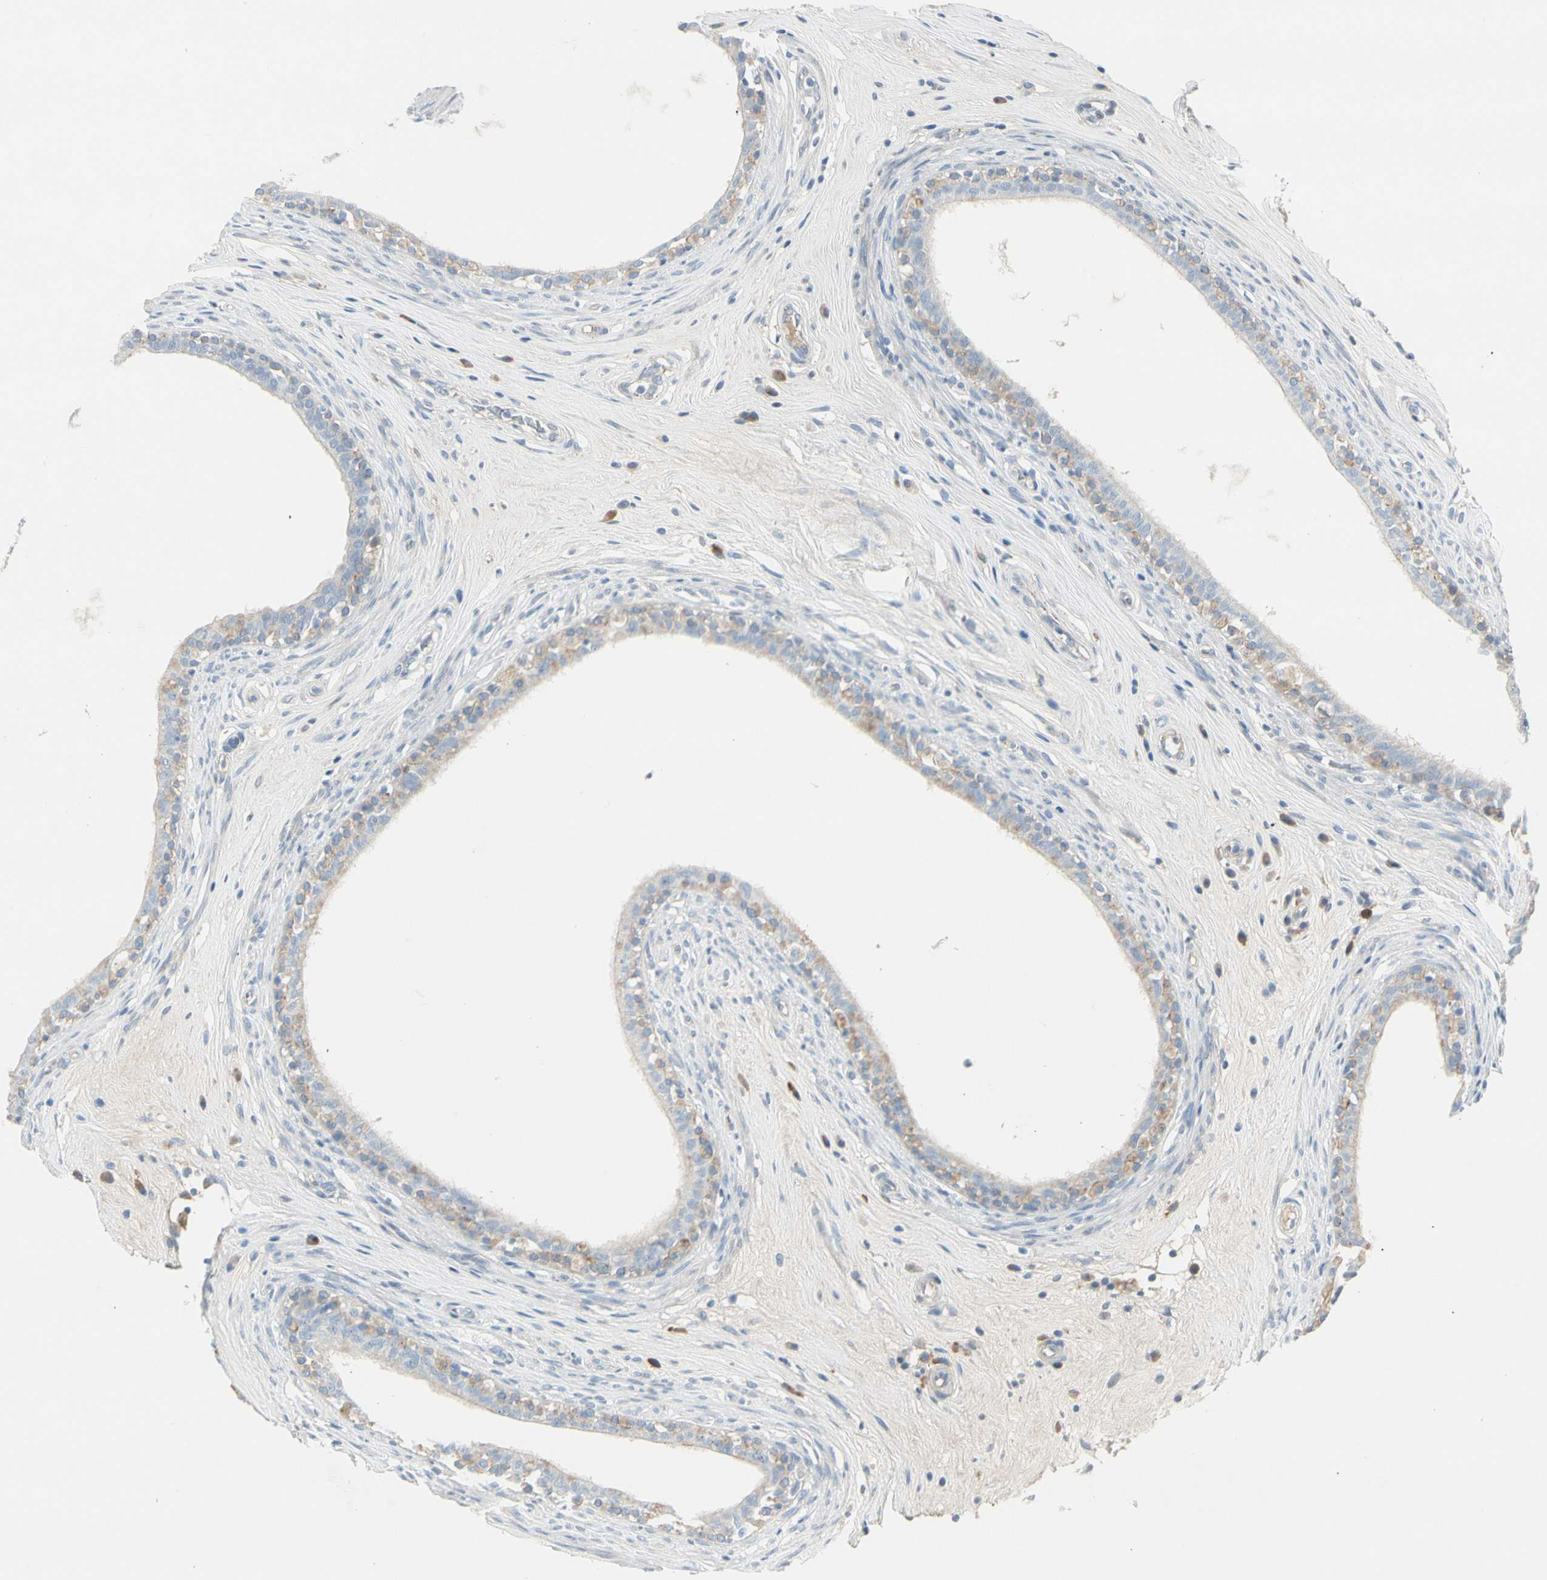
{"staining": {"intensity": "weak", "quantity": "25%-75%", "location": "cytoplasmic/membranous"}, "tissue": "epididymis", "cell_type": "Glandular cells", "image_type": "normal", "snomed": [{"axis": "morphology", "description": "Normal tissue, NOS"}, {"axis": "morphology", "description": "Inflammation, NOS"}, {"axis": "topography", "description": "Epididymis"}], "caption": "Glandular cells reveal low levels of weak cytoplasmic/membranous expression in approximately 25%-75% of cells in benign epididymis.", "gene": "CACNA2D1", "patient": {"sex": "male", "age": 84}}